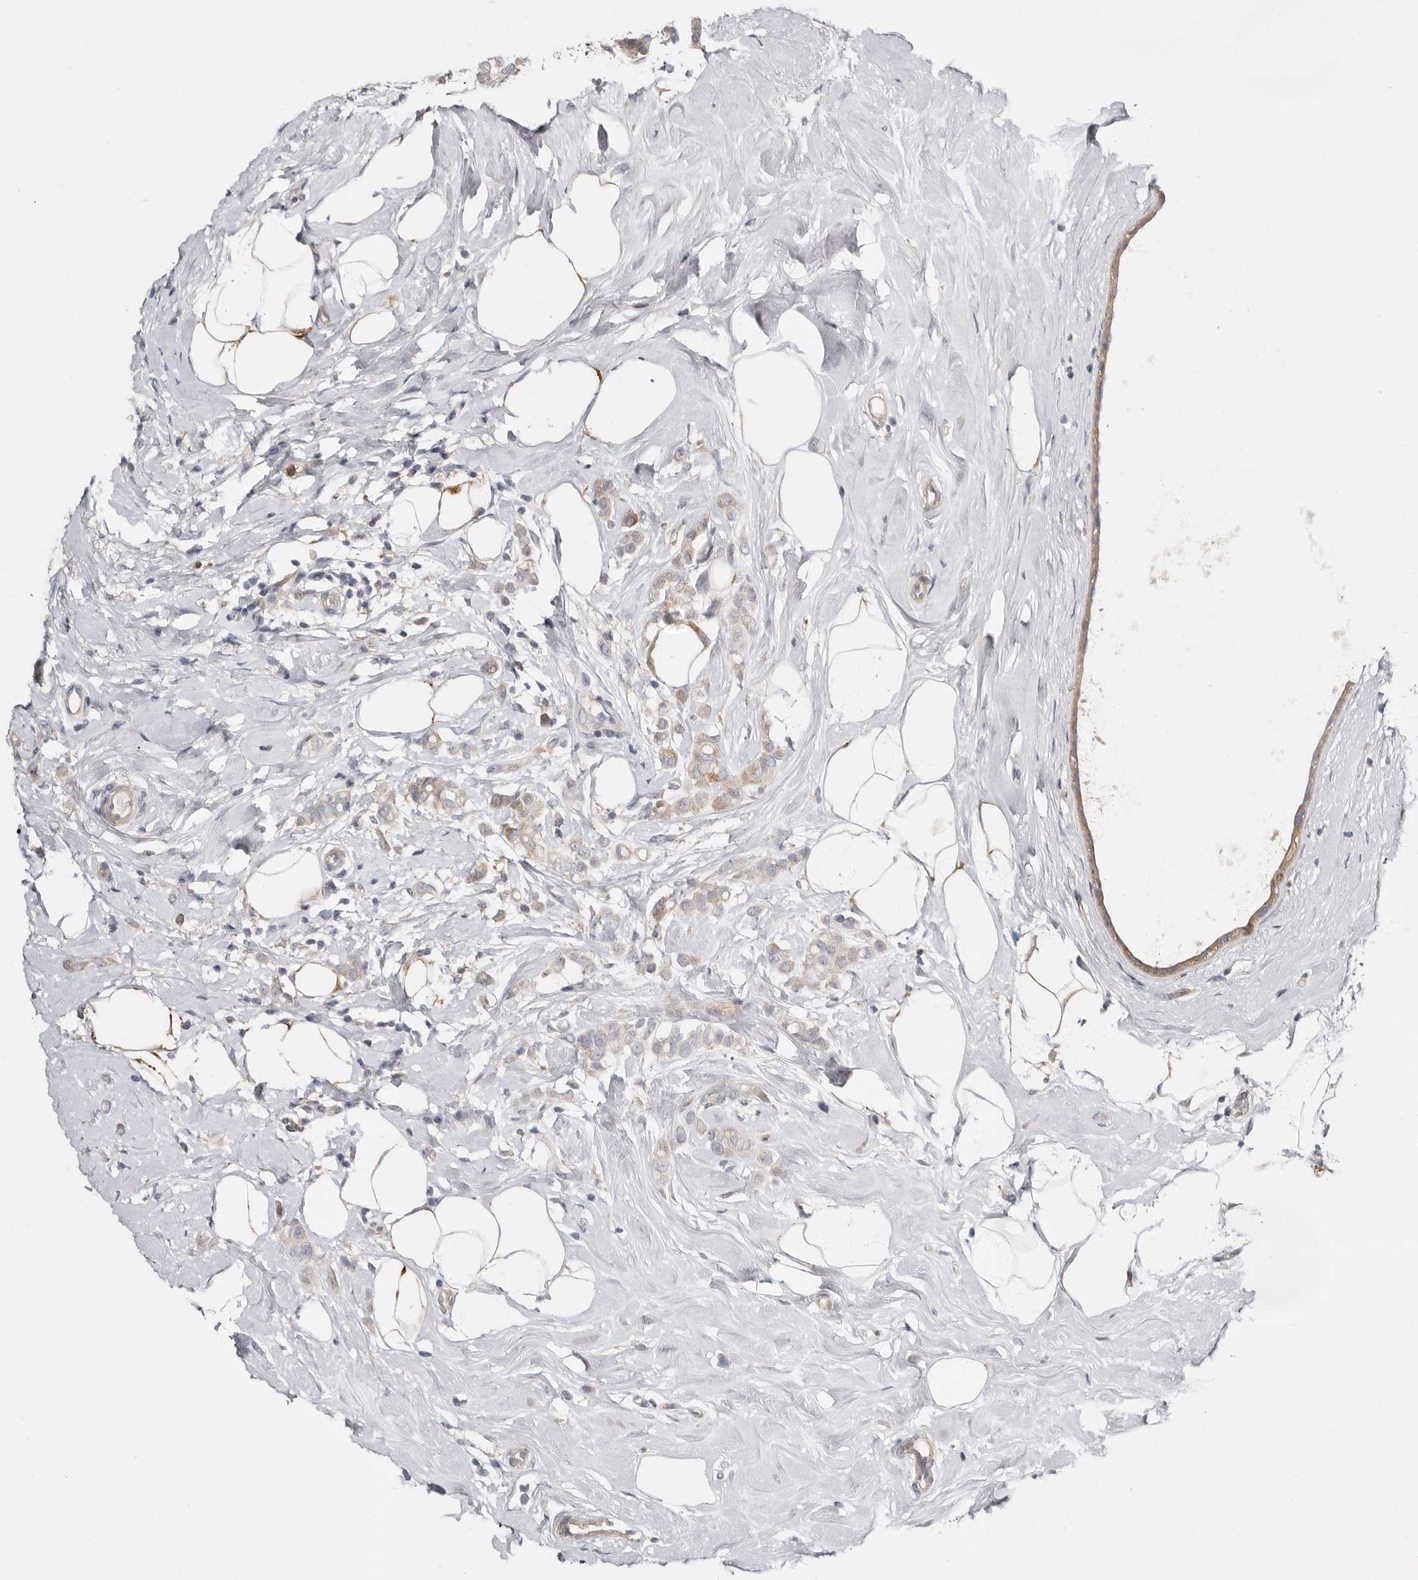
{"staining": {"intensity": "moderate", "quantity": "25%-75%", "location": "cytoplasmic/membranous"}, "tissue": "breast cancer", "cell_type": "Tumor cells", "image_type": "cancer", "snomed": [{"axis": "morphology", "description": "Lobular carcinoma"}, {"axis": "topography", "description": "Breast"}], "caption": "Breast cancer (lobular carcinoma) stained for a protein demonstrates moderate cytoplasmic/membranous positivity in tumor cells.", "gene": "MSRB2", "patient": {"sex": "female", "age": 47}}